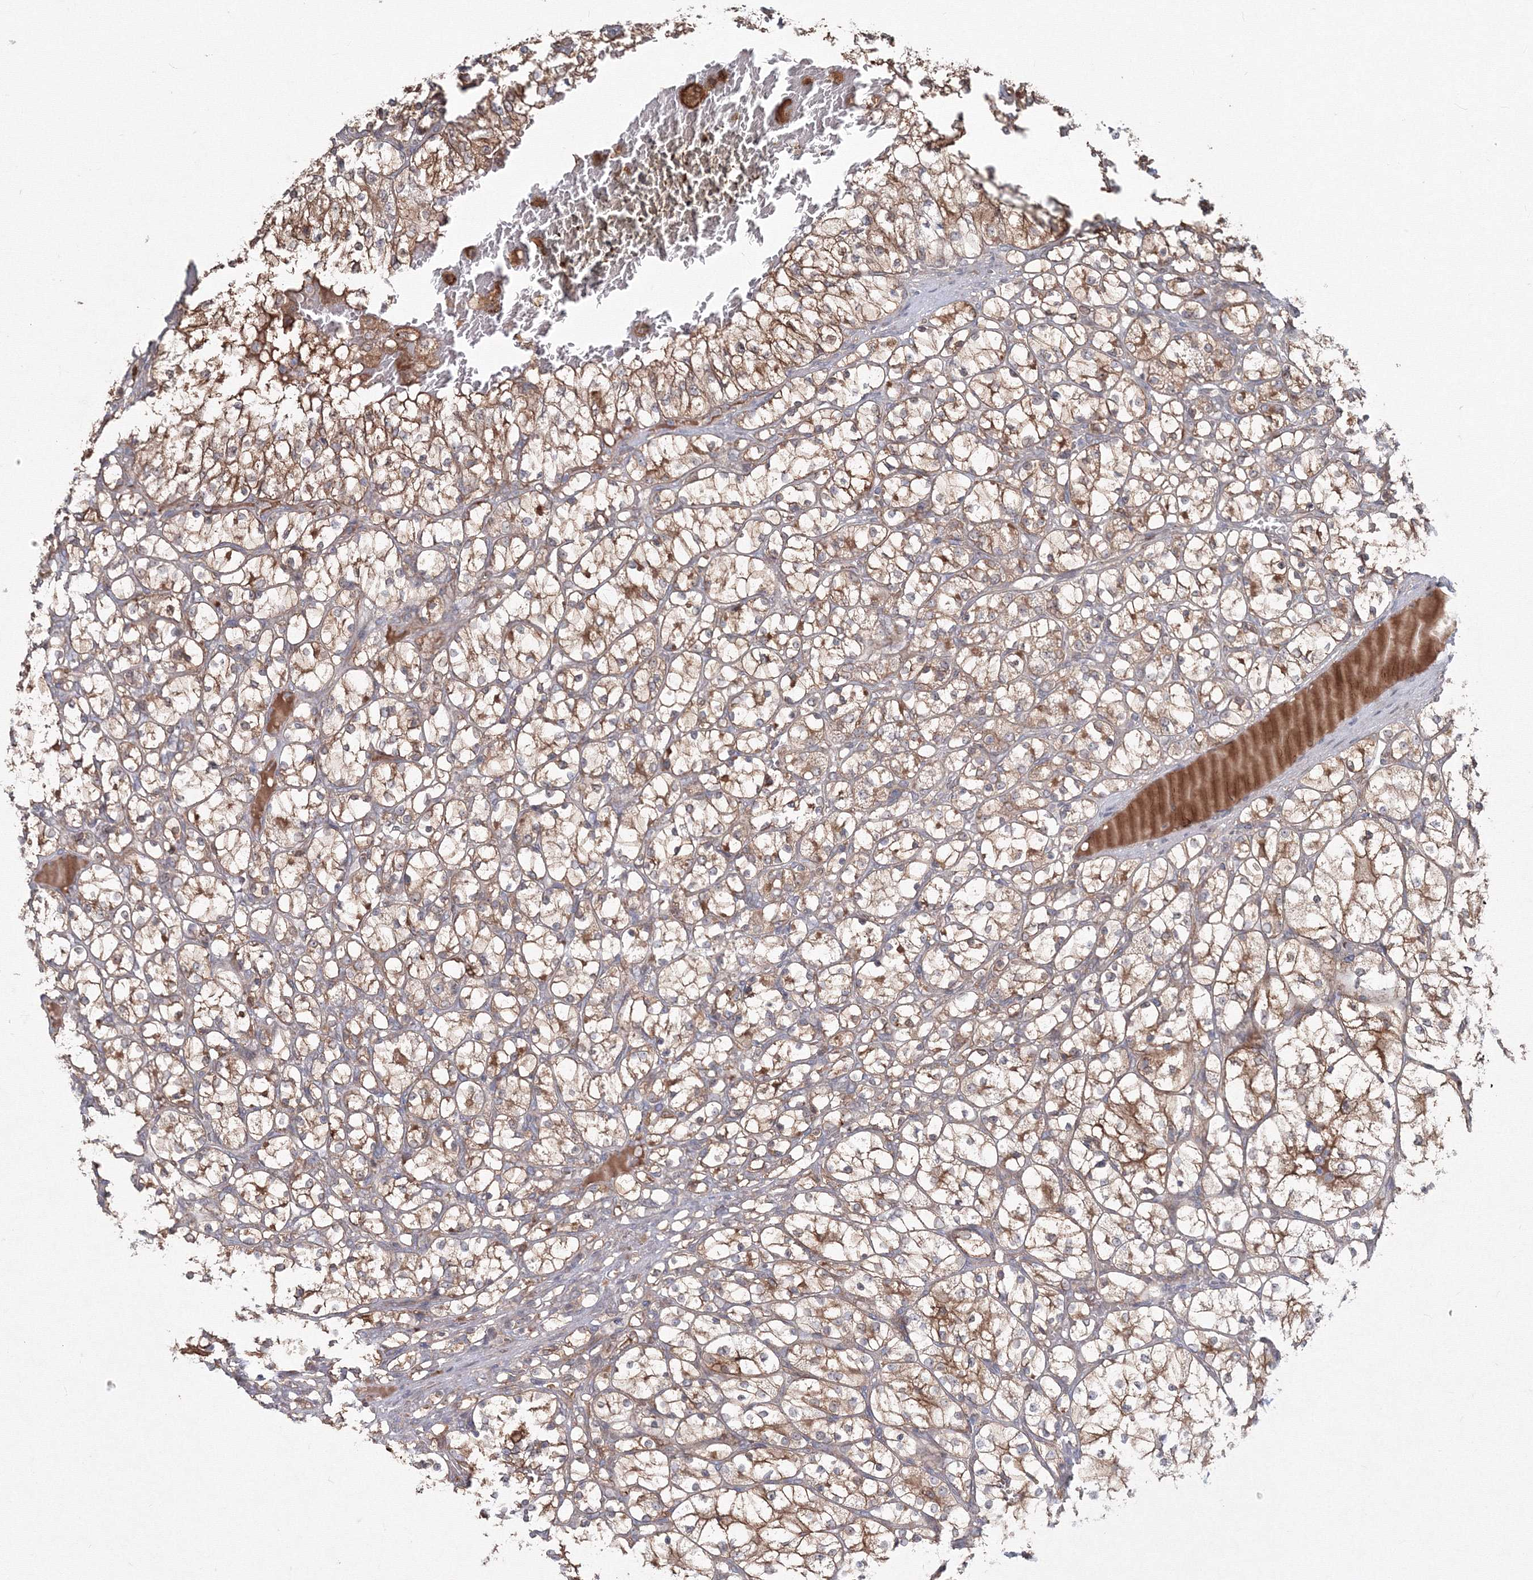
{"staining": {"intensity": "moderate", "quantity": ">75%", "location": "cytoplasmic/membranous"}, "tissue": "renal cancer", "cell_type": "Tumor cells", "image_type": "cancer", "snomed": [{"axis": "morphology", "description": "Adenocarcinoma, NOS"}, {"axis": "topography", "description": "Kidney"}], "caption": "Approximately >75% of tumor cells in renal cancer reveal moderate cytoplasmic/membranous protein positivity as visualized by brown immunohistochemical staining.", "gene": "MKRN2", "patient": {"sex": "female", "age": 69}}